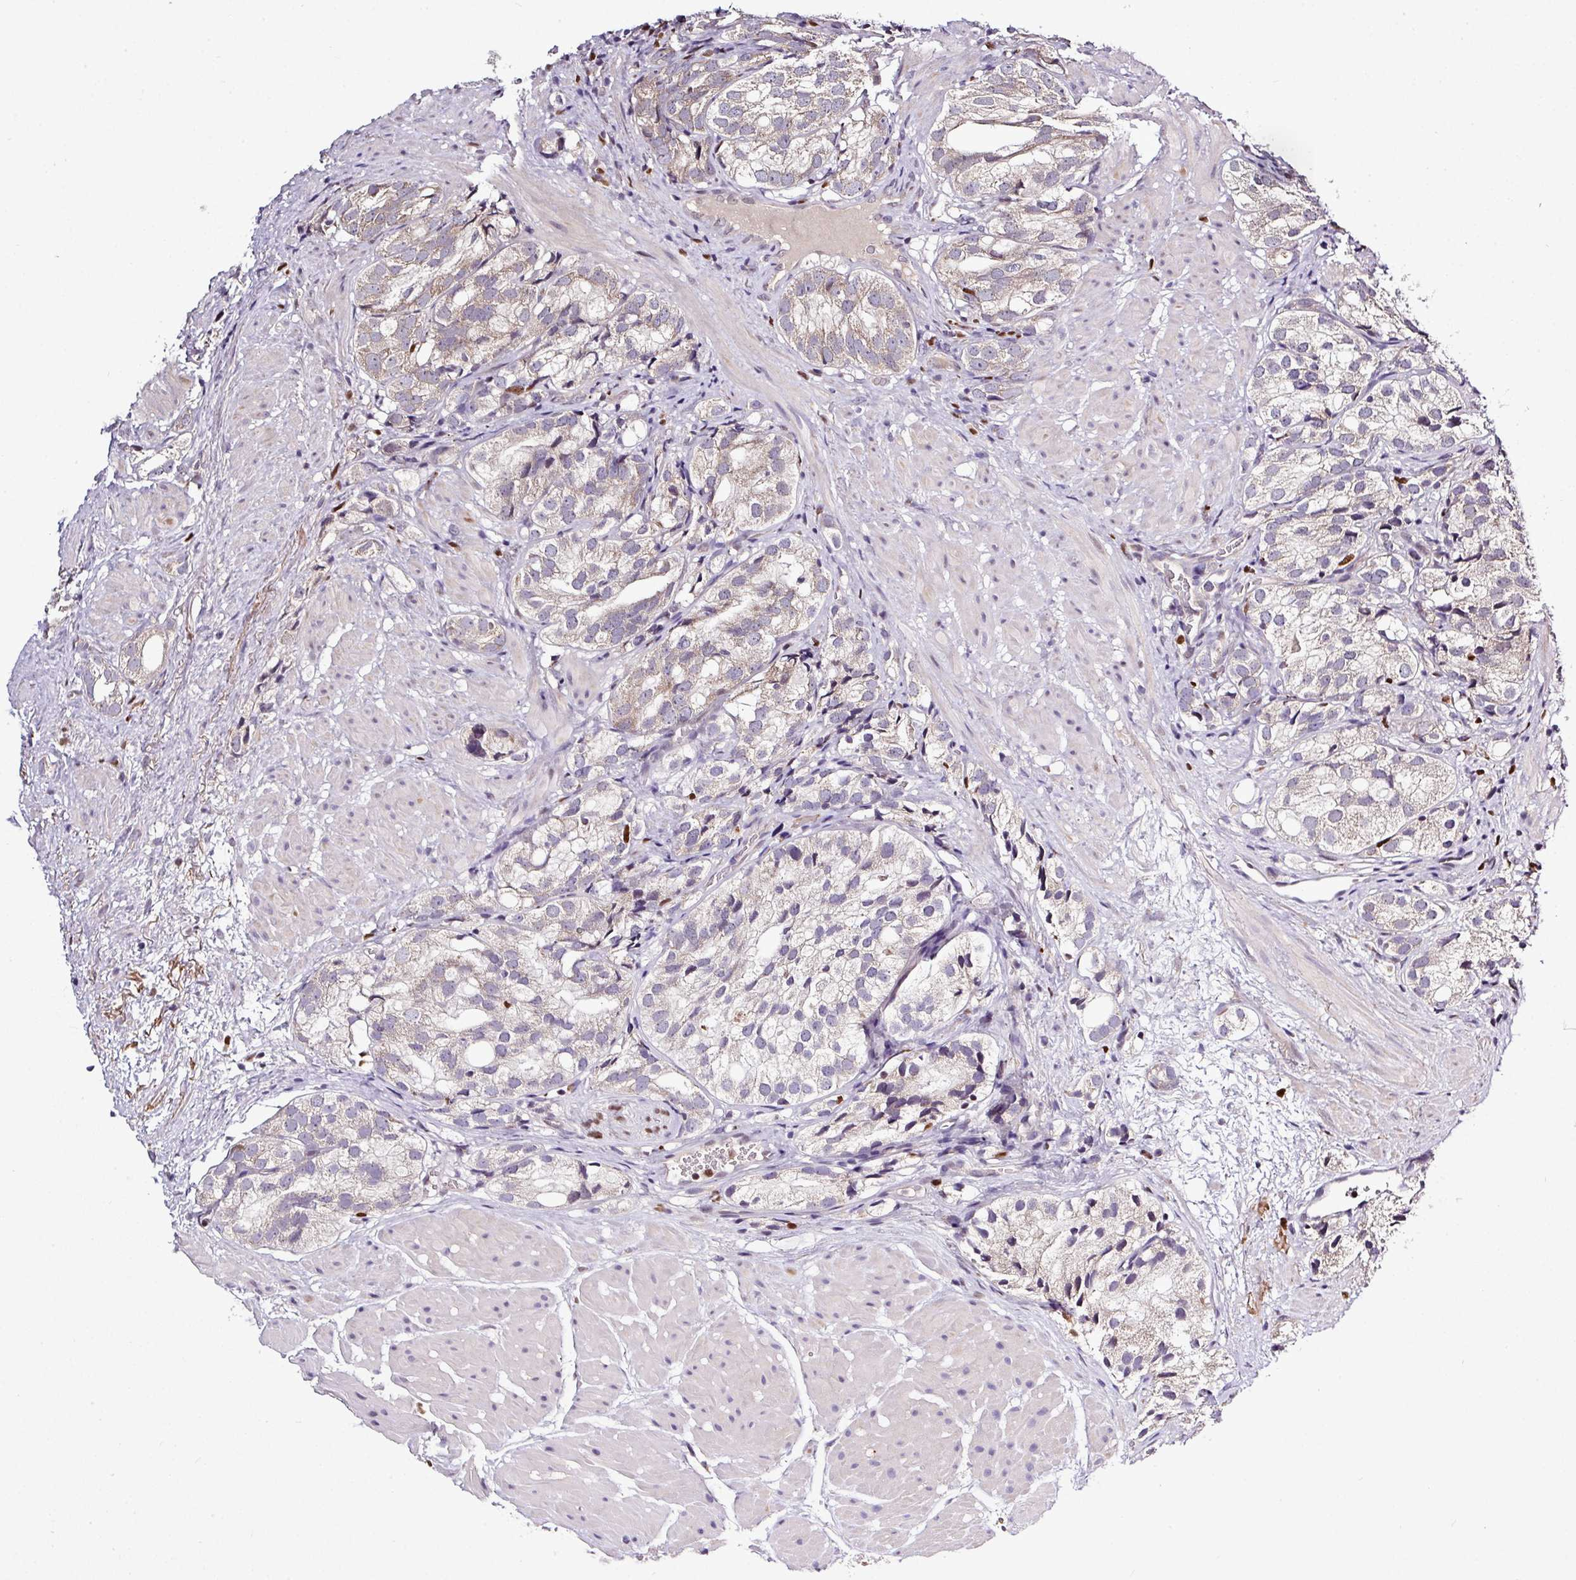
{"staining": {"intensity": "weak", "quantity": "25%-75%", "location": "cytoplasmic/membranous"}, "tissue": "prostate cancer", "cell_type": "Tumor cells", "image_type": "cancer", "snomed": [{"axis": "morphology", "description": "Adenocarcinoma, High grade"}, {"axis": "topography", "description": "Prostate"}], "caption": "Weak cytoplasmic/membranous staining for a protein is seen in approximately 25%-75% of tumor cells of prostate adenocarcinoma (high-grade) using immunohistochemistry.", "gene": "SKIC2", "patient": {"sex": "male", "age": 82}}